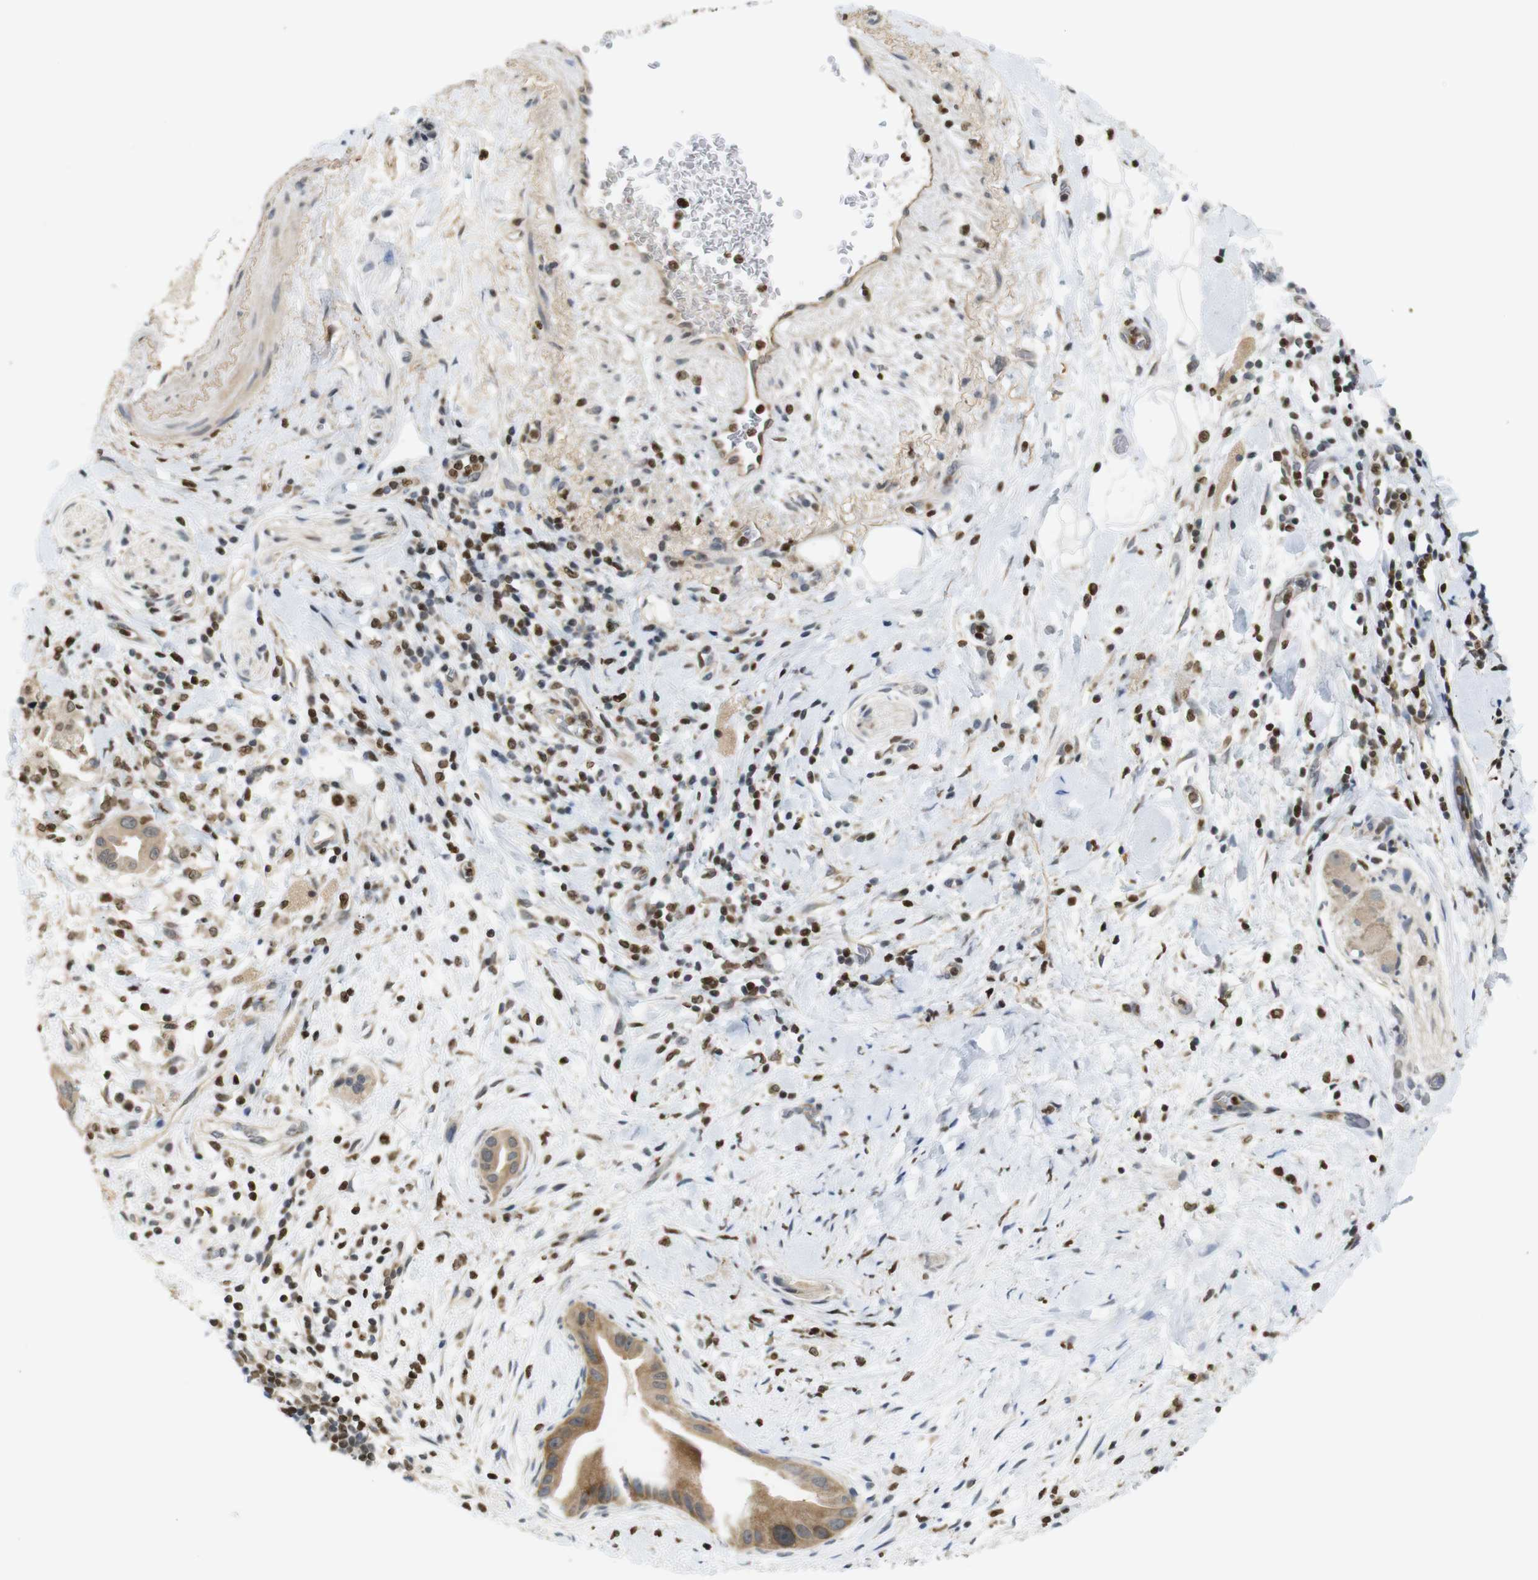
{"staining": {"intensity": "moderate", "quantity": ">75%", "location": "cytoplasmic/membranous"}, "tissue": "pancreatic cancer", "cell_type": "Tumor cells", "image_type": "cancer", "snomed": [{"axis": "morphology", "description": "Adenocarcinoma, NOS"}, {"axis": "topography", "description": "Pancreas"}], "caption": "About >75% of tumor cells in human pancreatic cancer (adenocarcinoma) display moderate cytoplasmic/membranous protein expression as visualized by brown immunohistochemical staining.", "gene": "MBD1", "patient": {"sex": "male", "age": 55}}